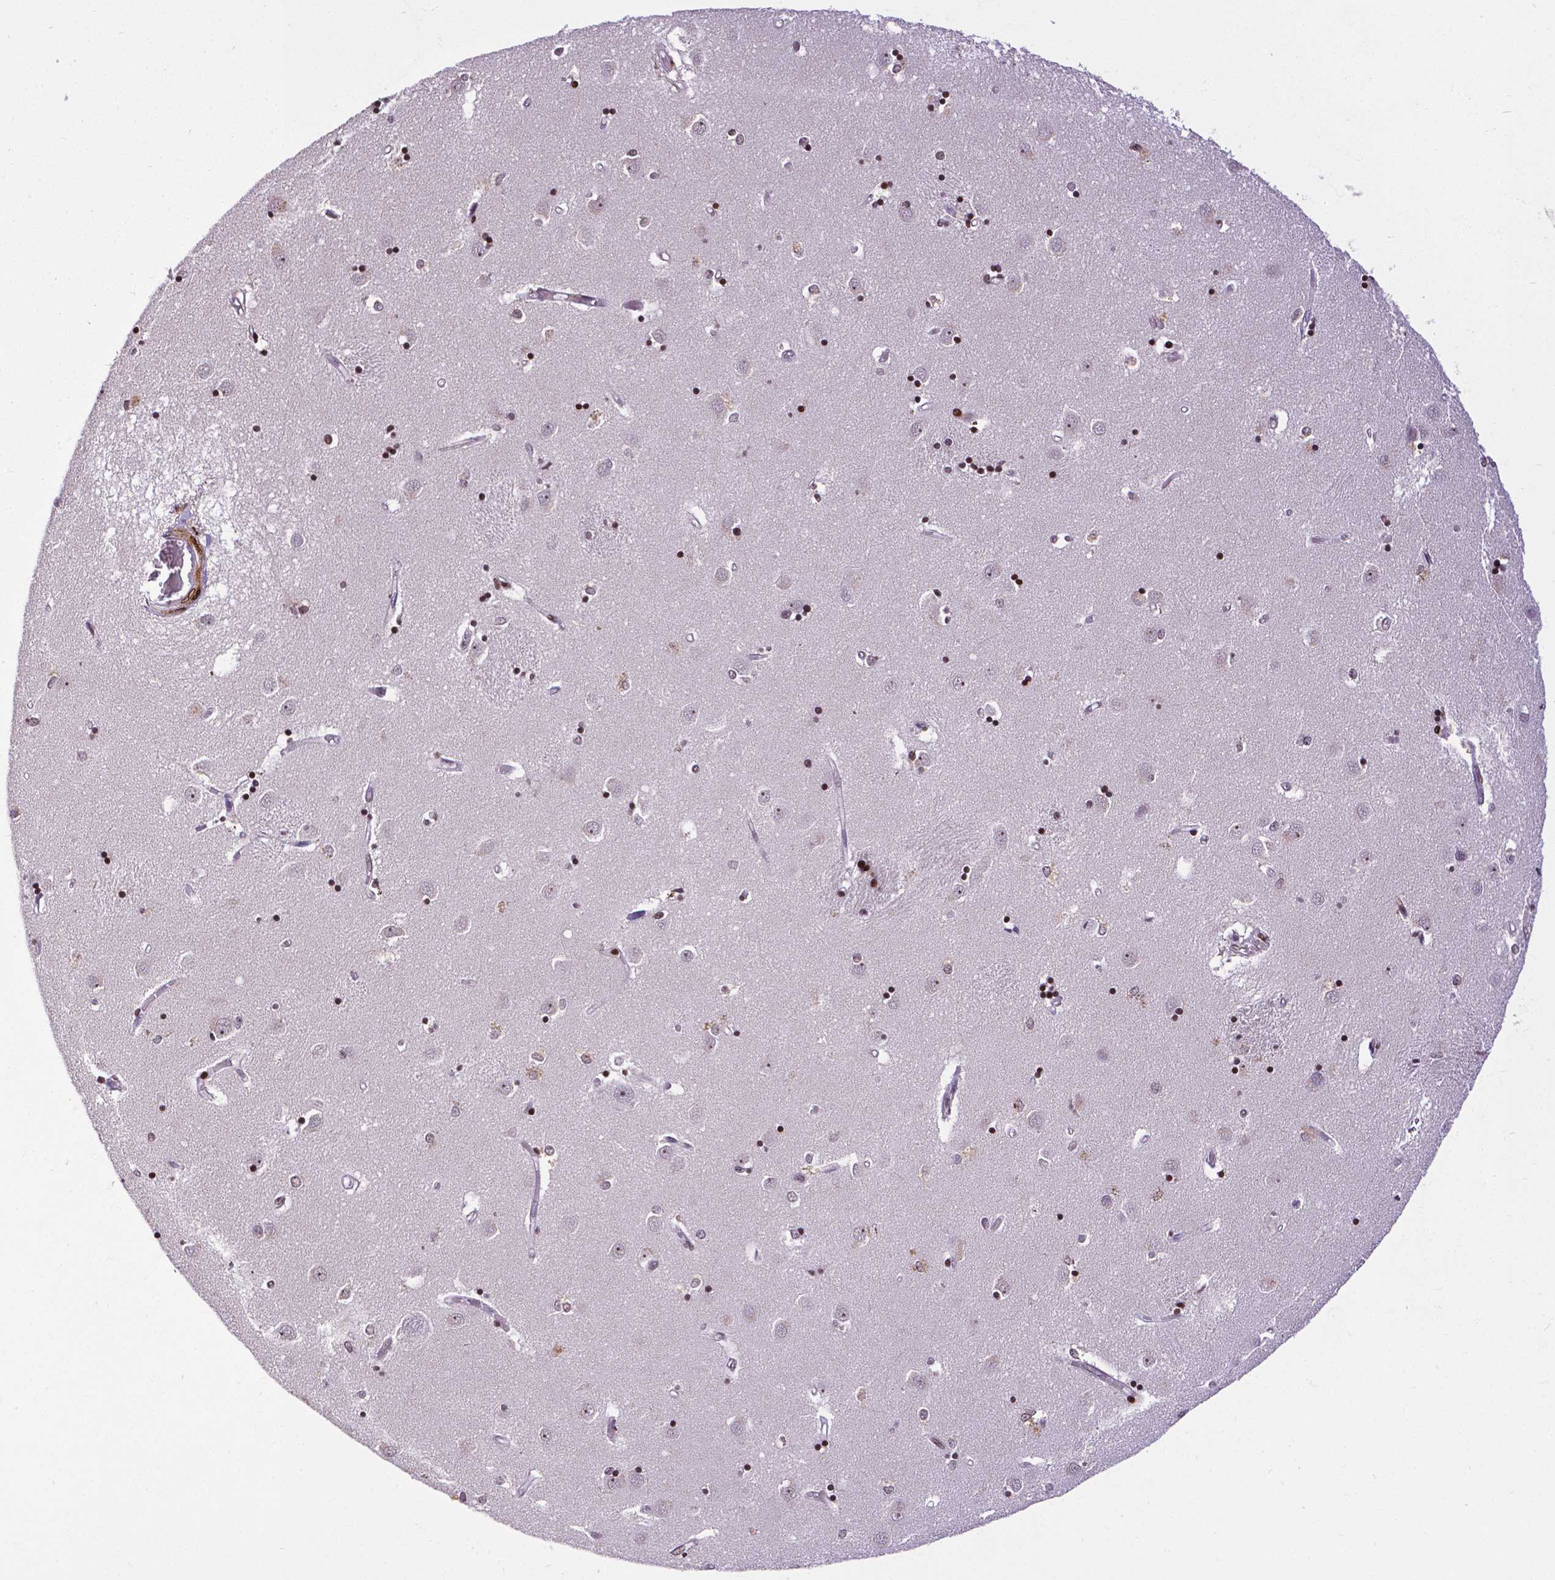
{"staining": {"intensity": "strong", "quantity": "<25%", "location": "nuclear"}, "tissue": "caudate", "cell_type": "Glial cells", "image_type": "normal", "snomed": [{"axis": "morphology", "description": "Normal tissue, NOS"}, {"axis": "topography", "description": "Lateral ventricle wall"}], "caption": "Caudate stained with IHC displays strong nuclear expression in about <25% of glial cells. Using DAB (3,3'-diaminobenzidine) (brown) and hematoxylin (blue) stains, captured at high magnification using brightfield microscopy.", "gene": "CTCF", "patient": {"sex": "male", "age": 54}}